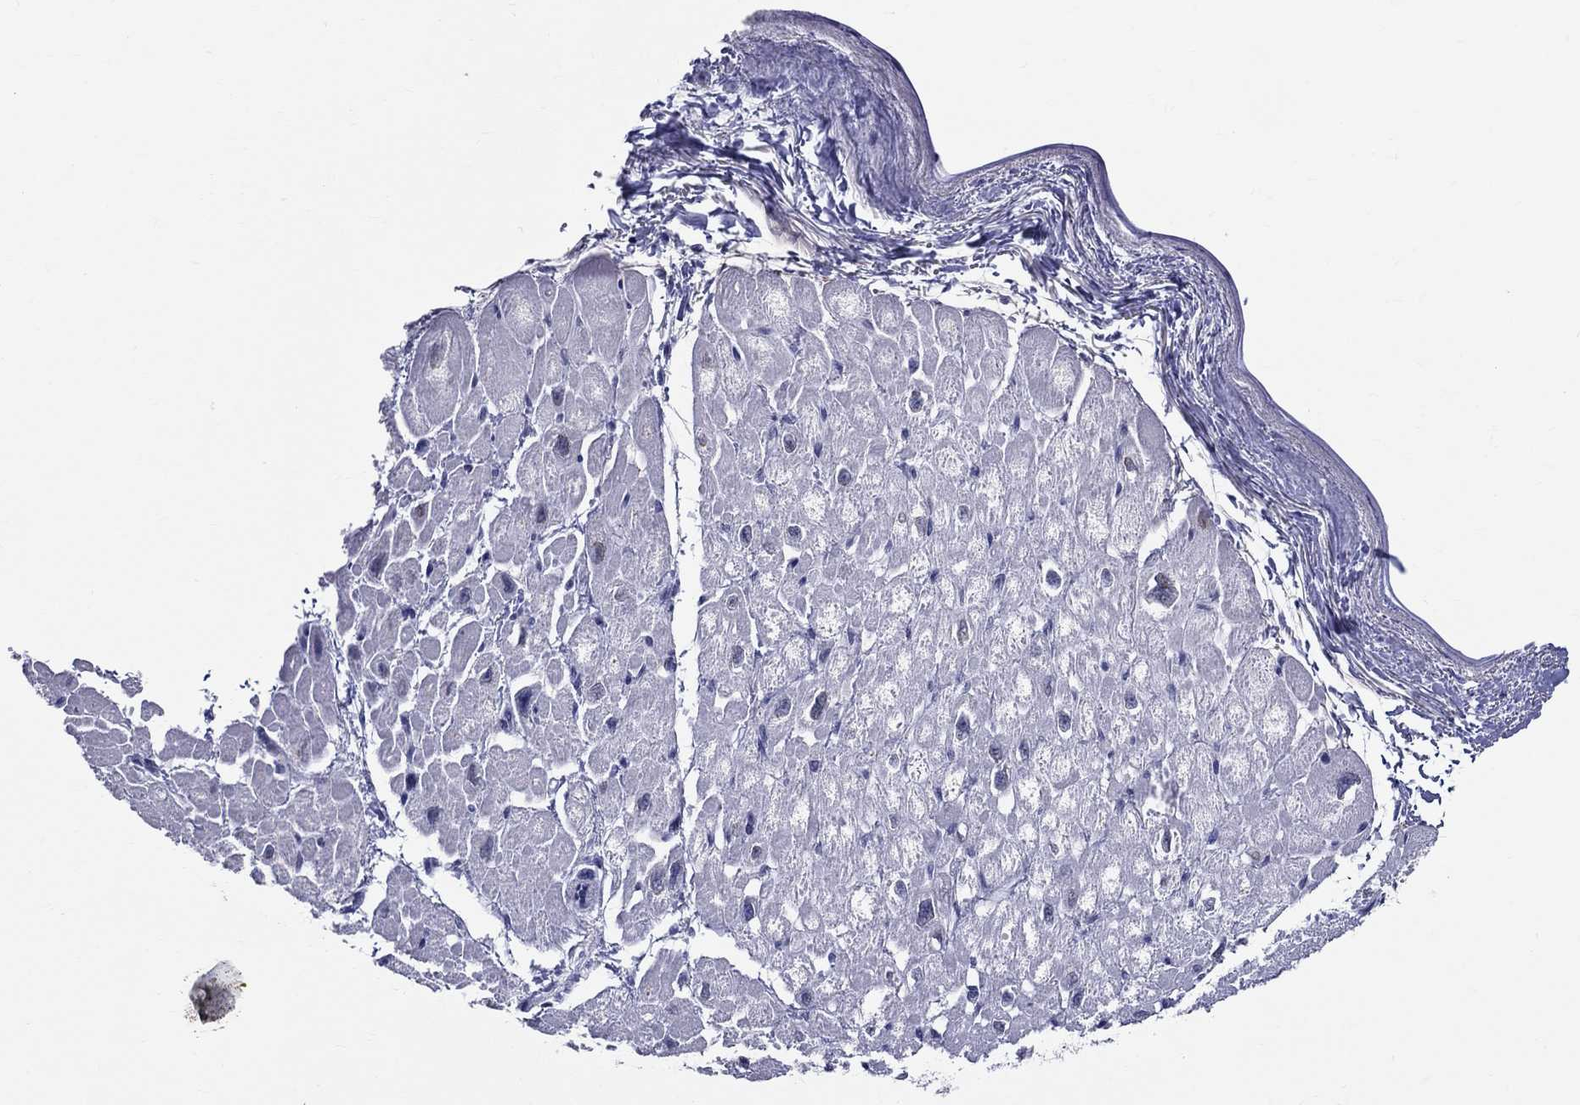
{"staining": {"intensity": "negative", "quantity": "none", "location": "none"}, "tissue": "heart muscle", "cell_type": "Cardiomyocytes", "image_type": "normal", "snomed": [{"axis": "morphology", "description": "Normal tissue, NOS"}, {"axis": "topography", "description": "Heart"}], "caption": "DAB (3,3'-diaminobenzidine) immunohistochemical staining of benign heart muscle reveals no significant staining in cardiomyocytes. (DAB (3,3'-diaminobenzidine) IHC, high magnification).", "gene": "CEP43", "patient": {"sex": "male", "age": 66}}